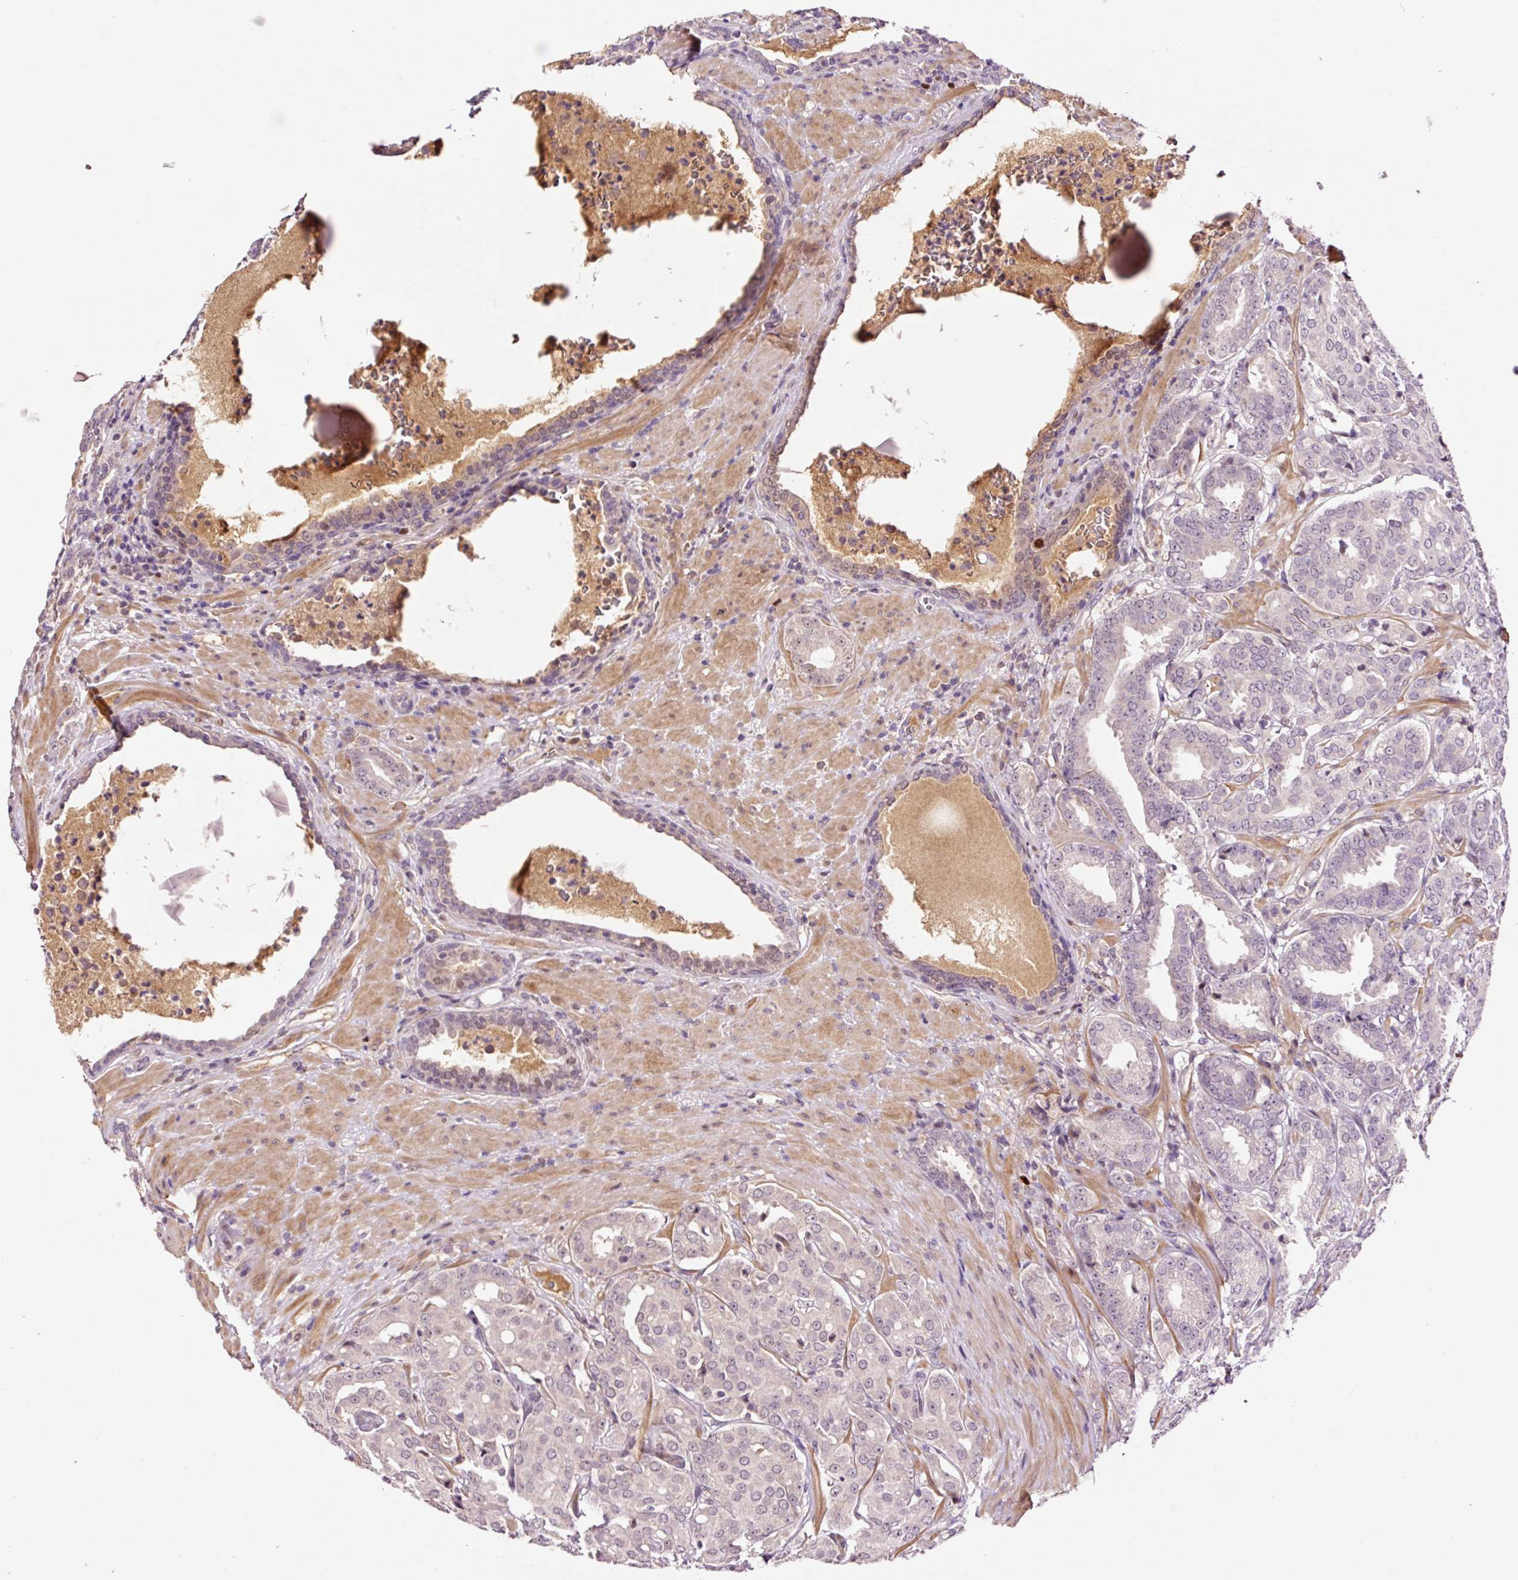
{"staining": {"intensity": "negative", "quantity": "none", "location": "none"}, "tissue": "prostate cancer", "cell_type": "Tumor cells", "image_type": "cancer", "snomed": [{"axis": "morphology", "description": "Adenocarcinoma, High grade"}, {"axis": "topography", "description": "Prostate"}], "caption": "High magnification brightfield microscopy of prostate high-grade adenocarcinoma stained with DAB (3,3'-diaminobenzidine) (brown) and counterstained with hematoxylin (blue): tumor cells show no significant expression.", "gene": "DPPA4", "patient": {"sex": "male", "age": 68}}